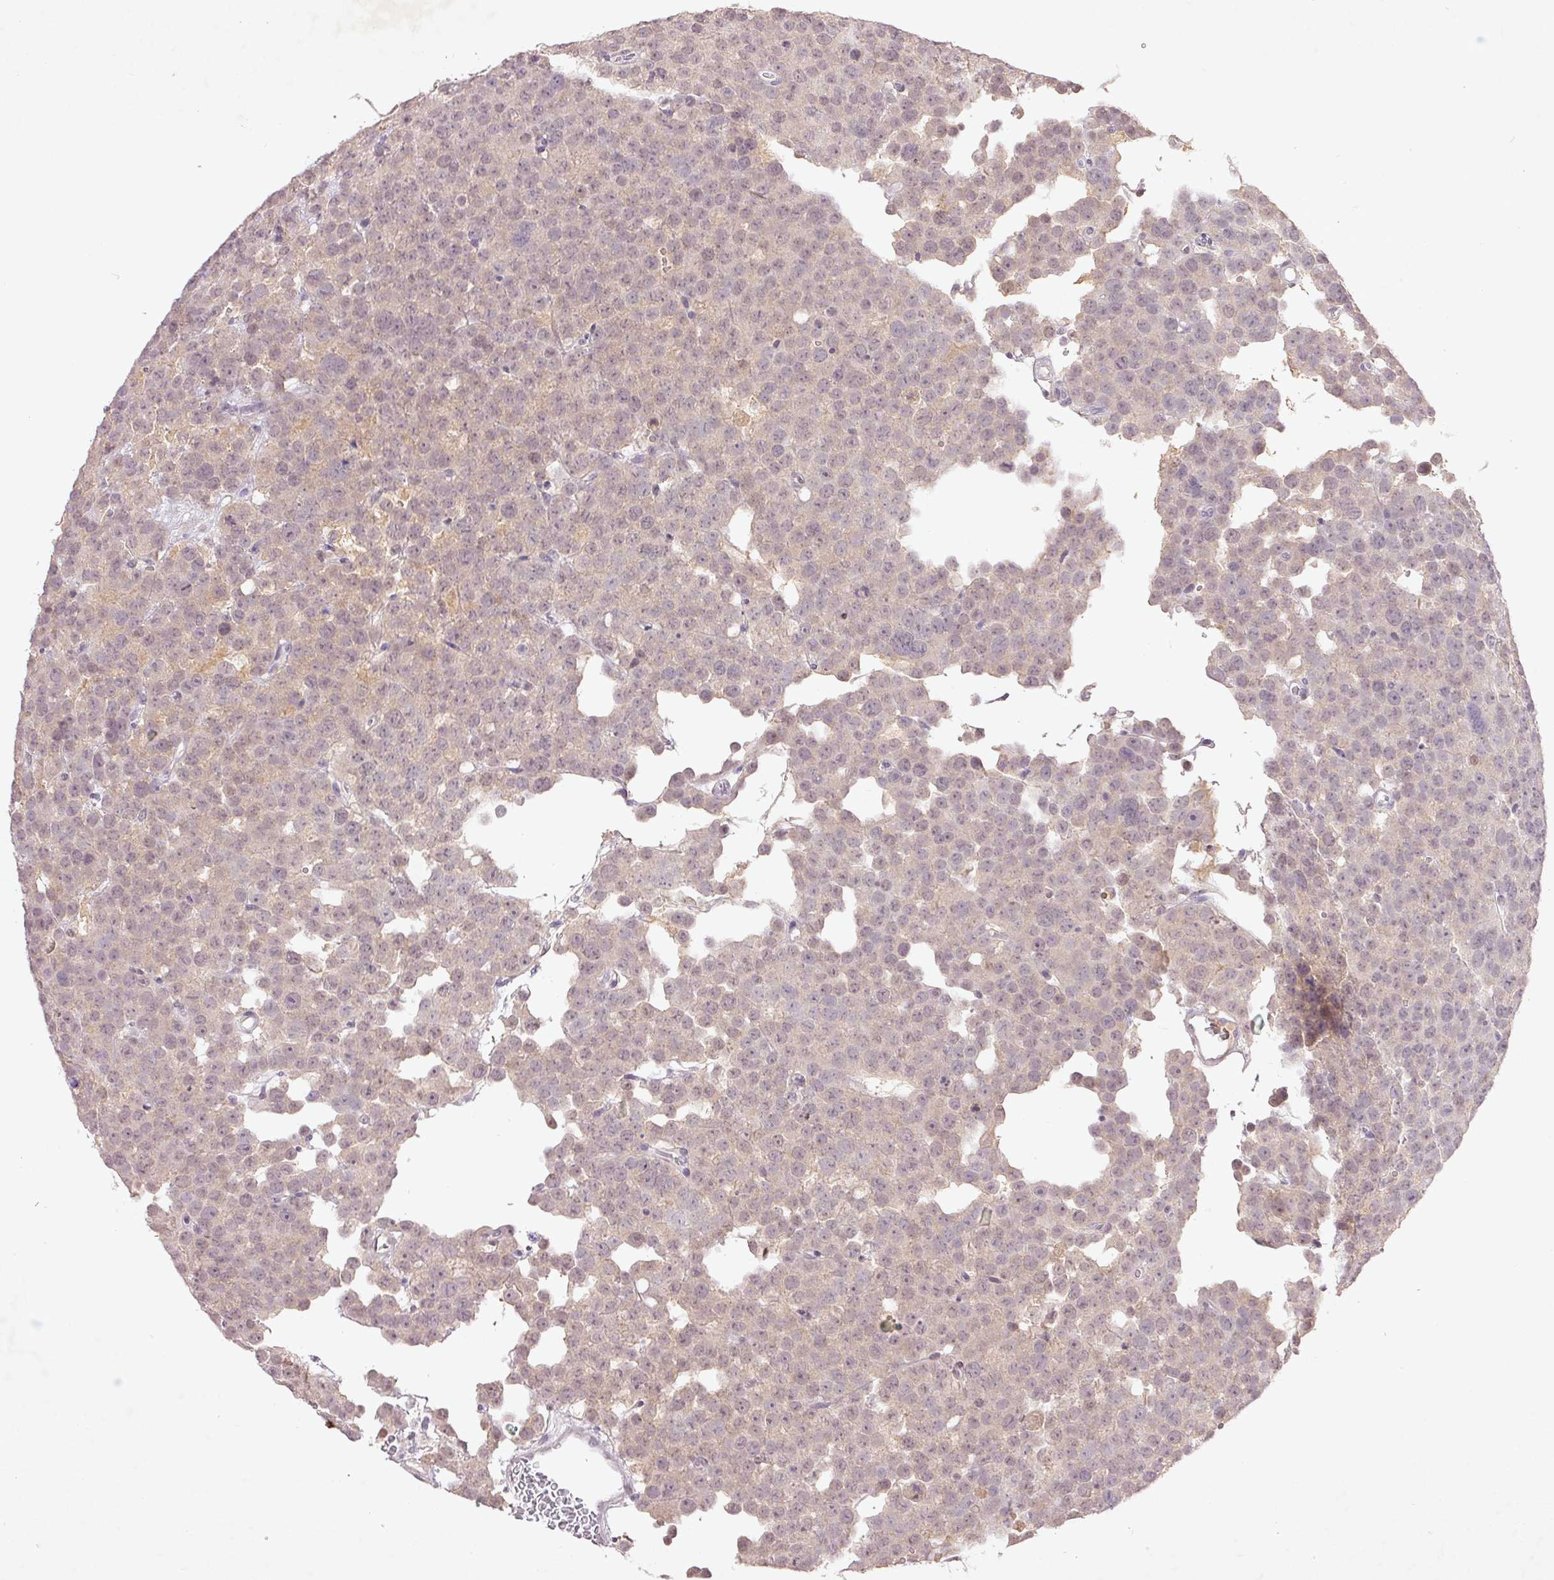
{"staining": {"intensity": "weak", "quantity": "<25%", "location": "nuclear"}, "tissue": "testis cancer", "cell_type": "Tumor cells", "image_type": "cancer", "snomed": [{"axis": "morphology", "description": "Seminoma, NOS"}, {"axis": "topography", "description": "Testis"}], "caption": "This image is of seminoma (testis) stained with immunohistochemistry (IHC) to label a protein in brown with the nuclei are counter-stained blue. There is no staining in tumor cells.", "gene": "FAM168B", "patient": {"sex": "male", "age": 71}}